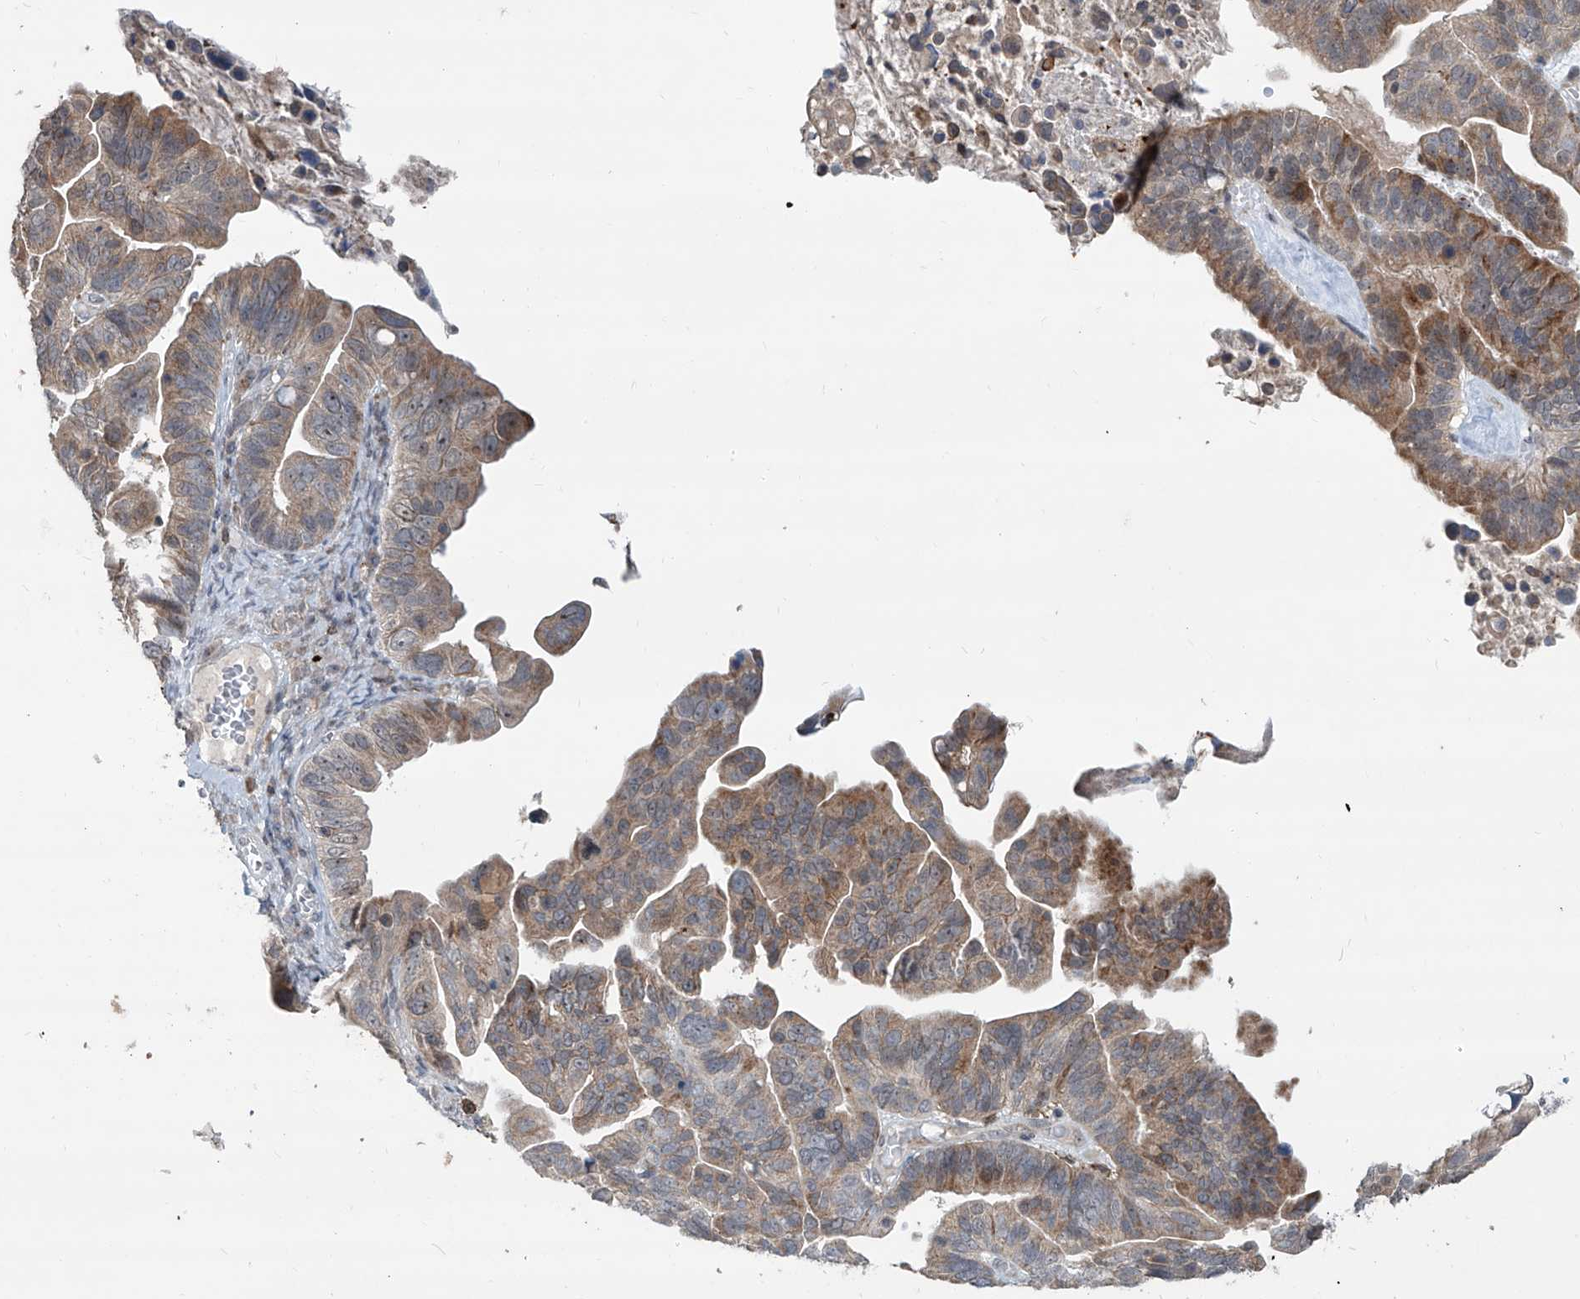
{"staining": {"intensity": "moderate", "quantity": "<25%", "location": "cytoplasmic/membranous"}, "tissue": "ovarian cancer", "cell_type": "Tumor cells", "image_type": "cancer", "snomed": [{"axis": "morphology", "description": "Cystadenocarcinoma, serous, NOS"}, {"axis": "topography", "description": "Ovary"}], "caption": "Moderate cytoplasmic/membranous positivity for a protein is appreciated in about <25% of tumor cells of ovarian cancer using immunohistochemistry (IHC).", "gene": "ZBTB48", "patient": {"sex": "female", "age": 56}}